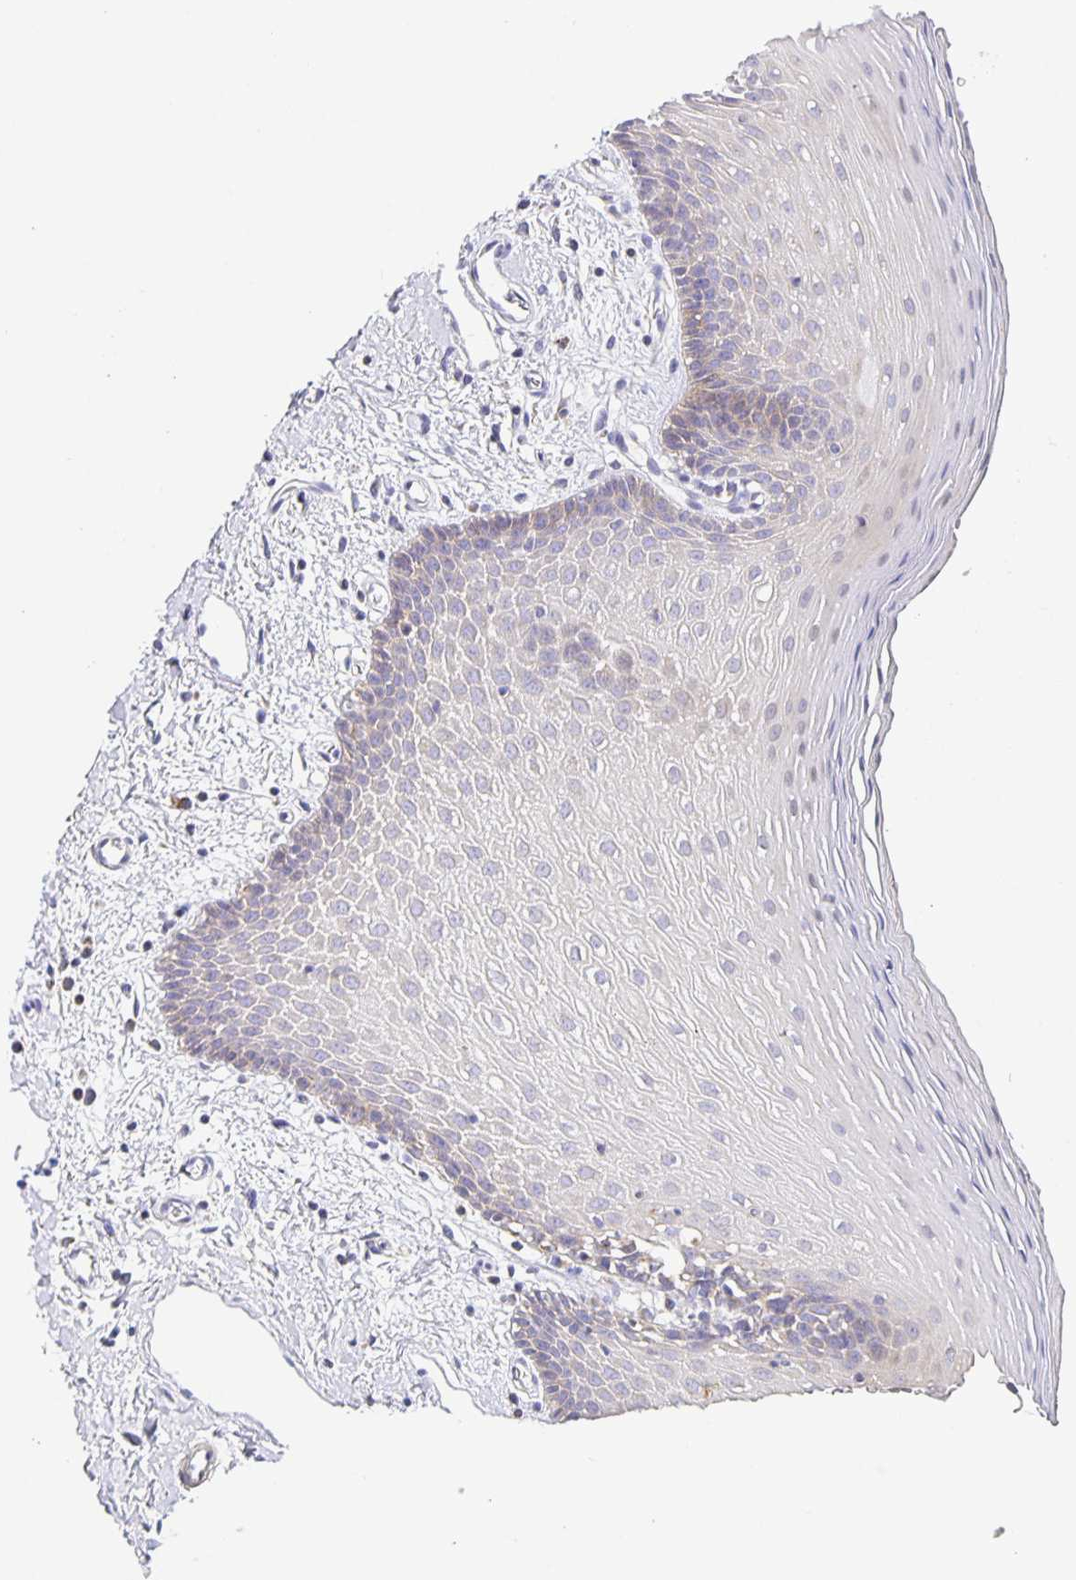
{"staining": {"intensity": "weak", "quantity": "<25%", "location": "cytoplasmic/membranous"}, "tissue": "oral mucosa", "cell_type": "Squamous epithelial cells", "image_type": "normal", "snomed": [{"axis": "morphology", "description": "Normal tissue, NOS"}, {"axis": "topography", "description": "Oral tissue"}], "caption": "A photomicrograph of oral mucosa stained for a protein reveals no brown staining in squamous epithelial cells. (Stains: DAB IHC with hematoxylin counter stain, Microscopy: brightfield microscopy at high magnification).", "gene": "FLRT3", "patient": {"sex": "female", "age": 43}}